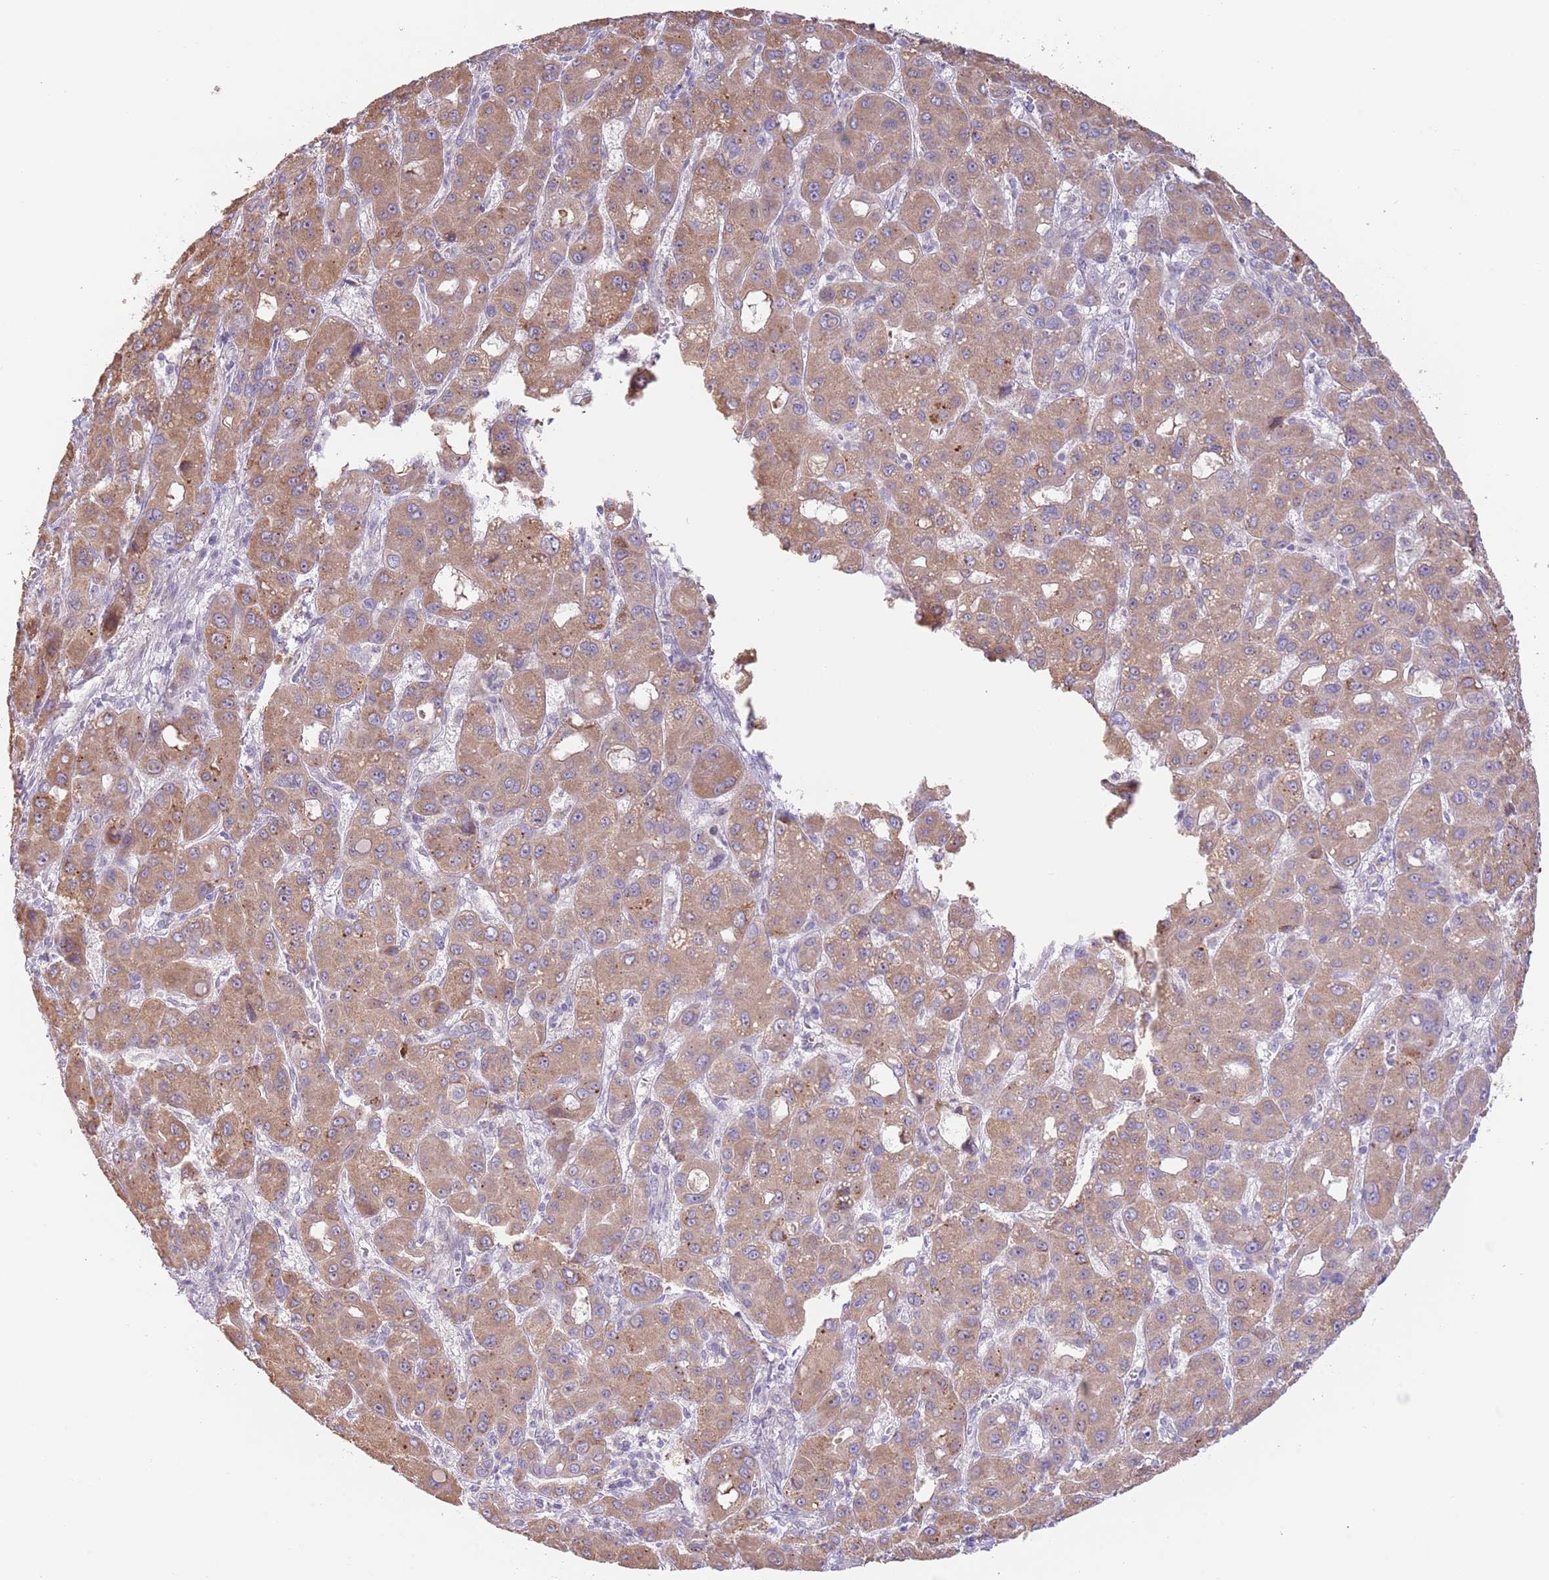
{"staining": {"intensity": "moderate", "quantity": ">75%", "location": "cytoplasmic/membranous"}, "tissue": "liver cancer", "cell_type": "Tumor cells", "image_type": "cancer", "snomed": [{"axis": "morphology", "description": "Carcinoma, Hepatocellular, NOS"}, {"axis": "topography", "description": "Liver"}], "caption": "Protein analysis of liver cancer tissue demonstrates moderate cytoplasmic/membranous staining in about >75% of tumor cells.", "gene": "AP1S2", "patient": {"sex": "male", "age": 55}}